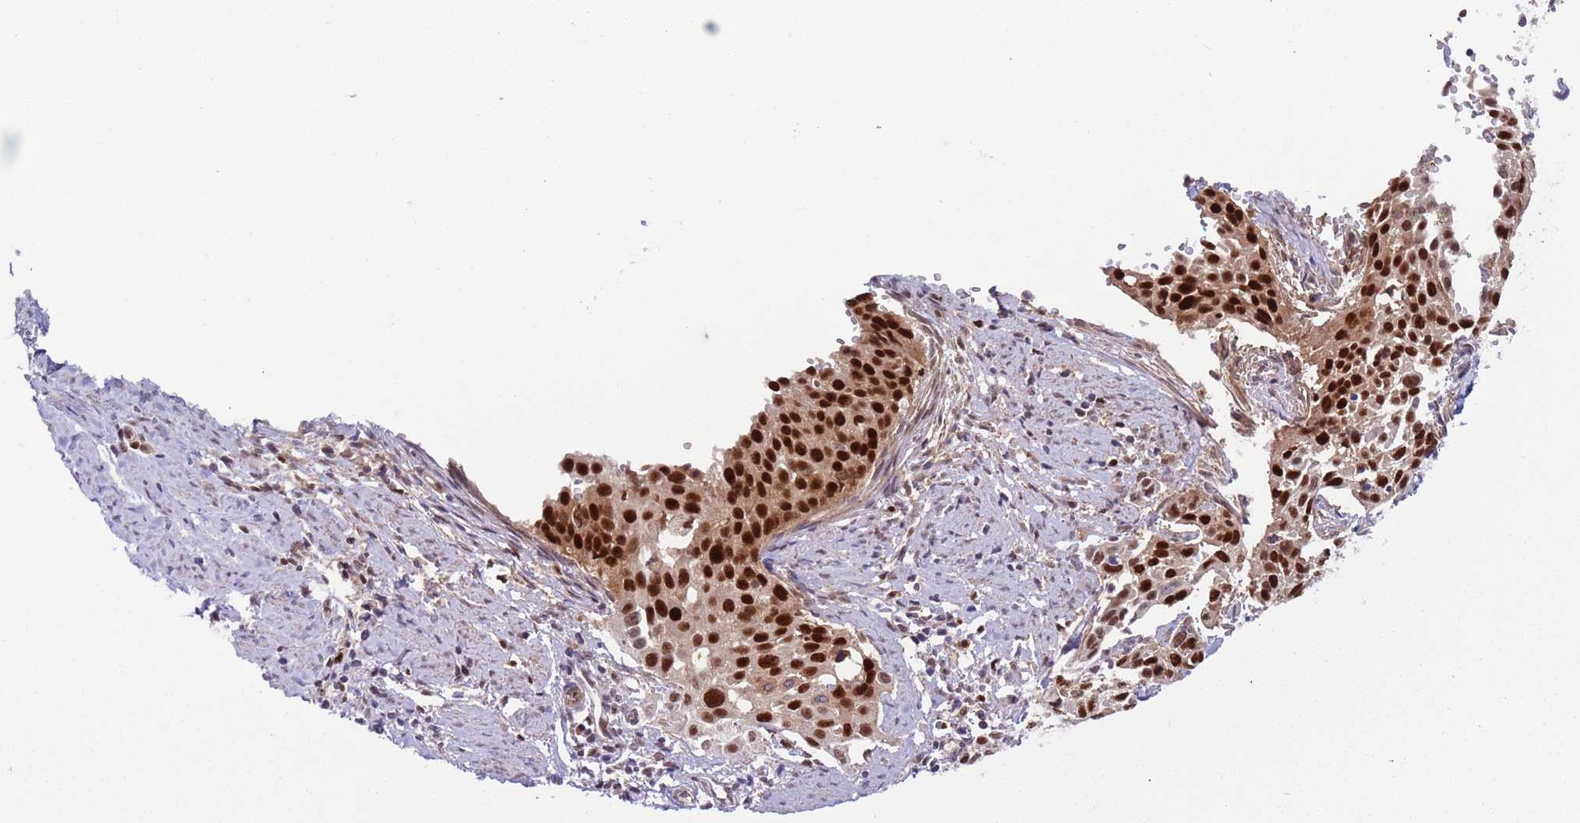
{"staining": {"intensity": "strong", "quantity": ">75%", "location": "nuclear"}, "tissue": "cervical cancer", "cell_type": "Tumor cells", "image_type": "cancer", "snomed": [{"axis": "morphology", "description": "Squamous cell carcinoma, NOS"}, {"axis": "topography", "description": "Cervix"}], "caption": "A brown stain labels strong nuclear expression of a protein in human cervical cancer tumor cells. The staining was performed using DAB (3,3'-diaminobenzidine), with brown indicating positive protein expression. Nuclei are stained blue with hematoxylin.", "gene": "RMND5B", "patient": {"sex": "female", "age": 44}}